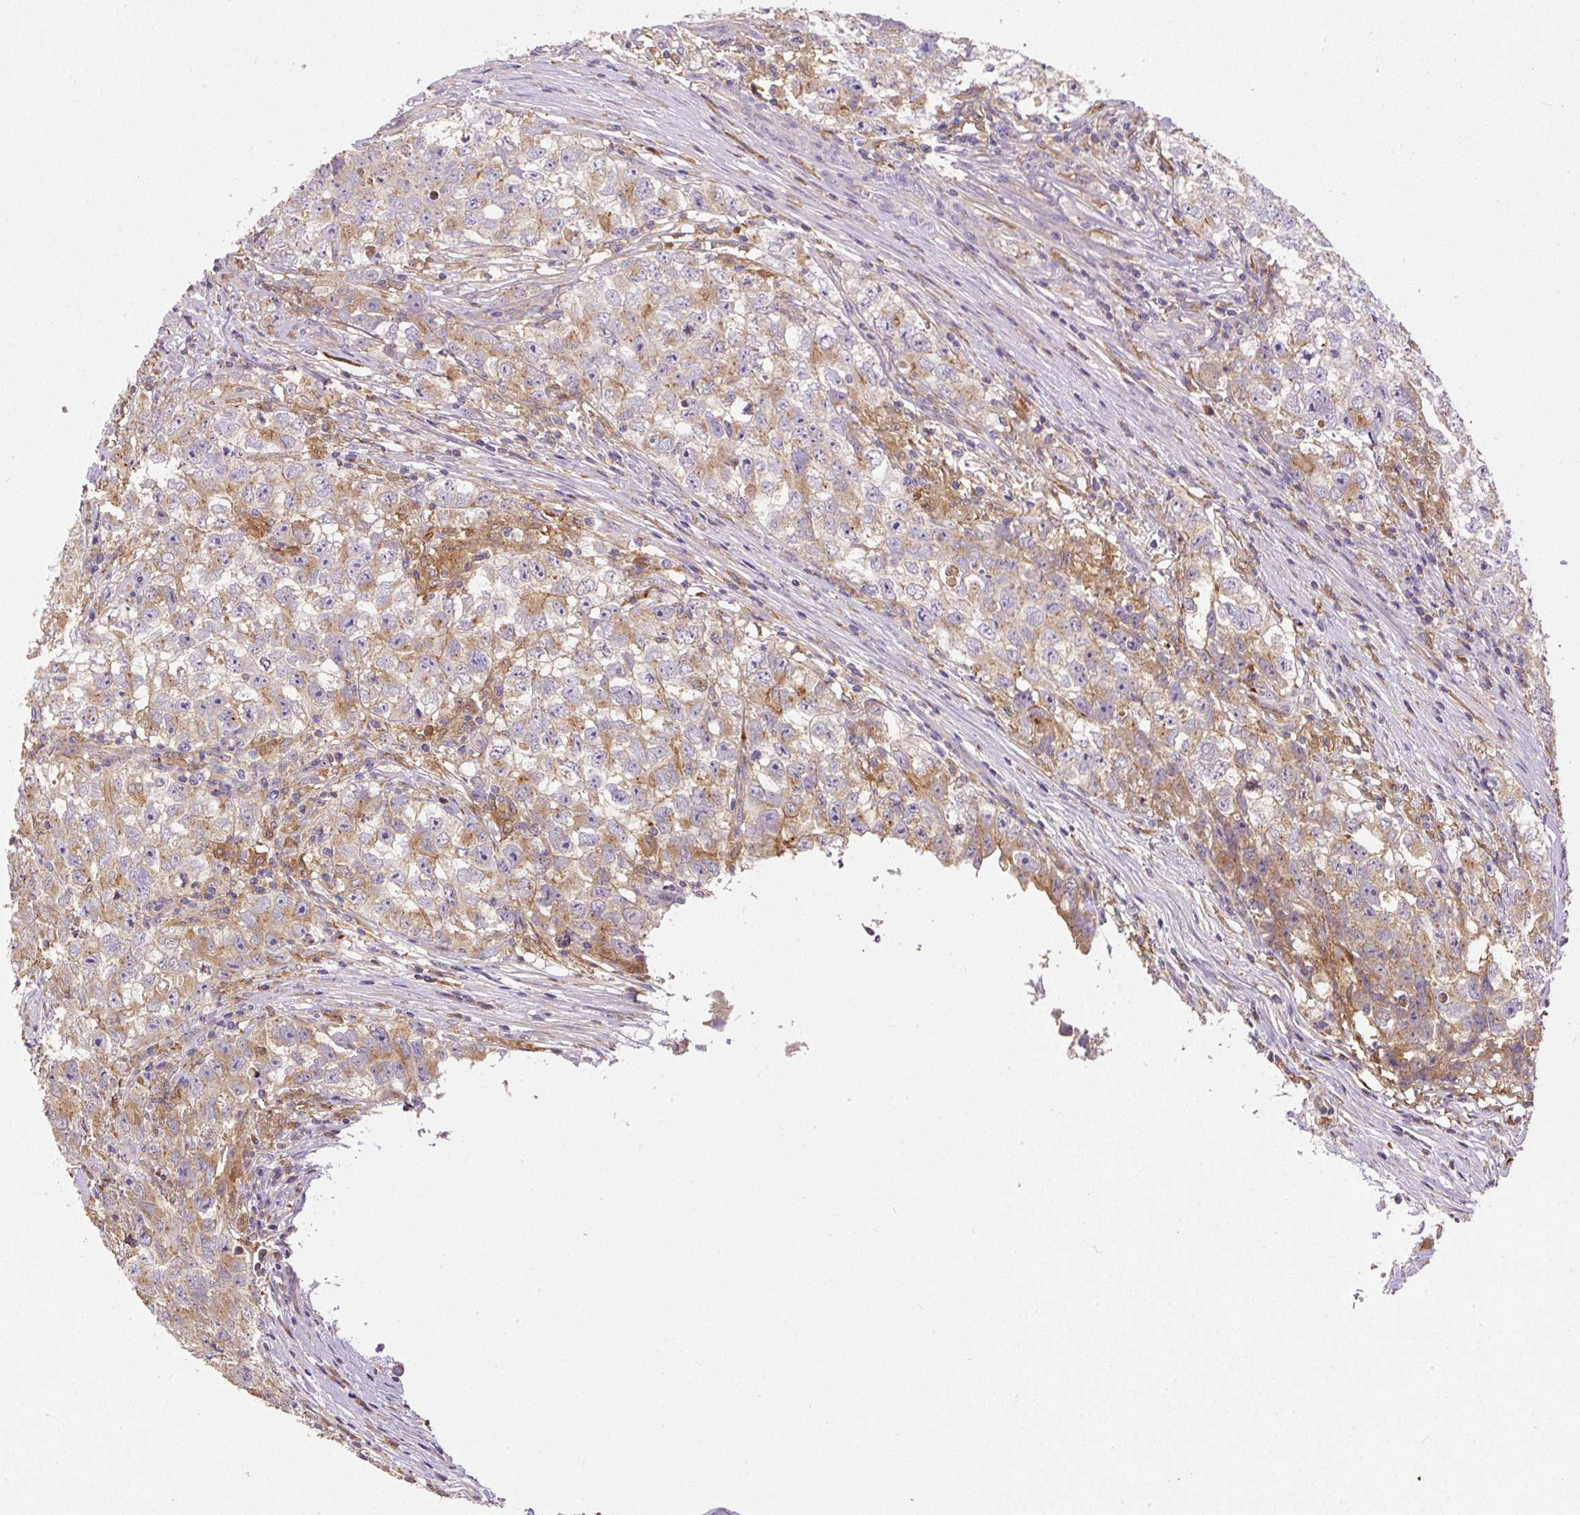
{"staining": {"intensity": "weak", "quantity": "25%-75%", "location": "cytoplasmic/membranous"}, "tissue": "testis cancer", "cell_type": "Tumor cells", "image_type": "cancer", "snomed": [{"axis": "morphology", "description": "Seminoma, NOS"}, {"axis": "morphology", "description": "Carcinoma, Embryonal, NOS"}, {"axis": "topography", "description": "Testis"}], "caption": "The immunohistochemical stain labels weak cytoplasmic/membranous expression in tumor cells of testis seminoma tissue. The staining was performed using DAB (3,3'-diaminobenzidine) to visualize the protein expression in brown, while the nuclei were stained in blue with hematoxylin (Magnification: 20x).", "gene": "DAPK1", "patient": {"sex": "male", "age": 43}}